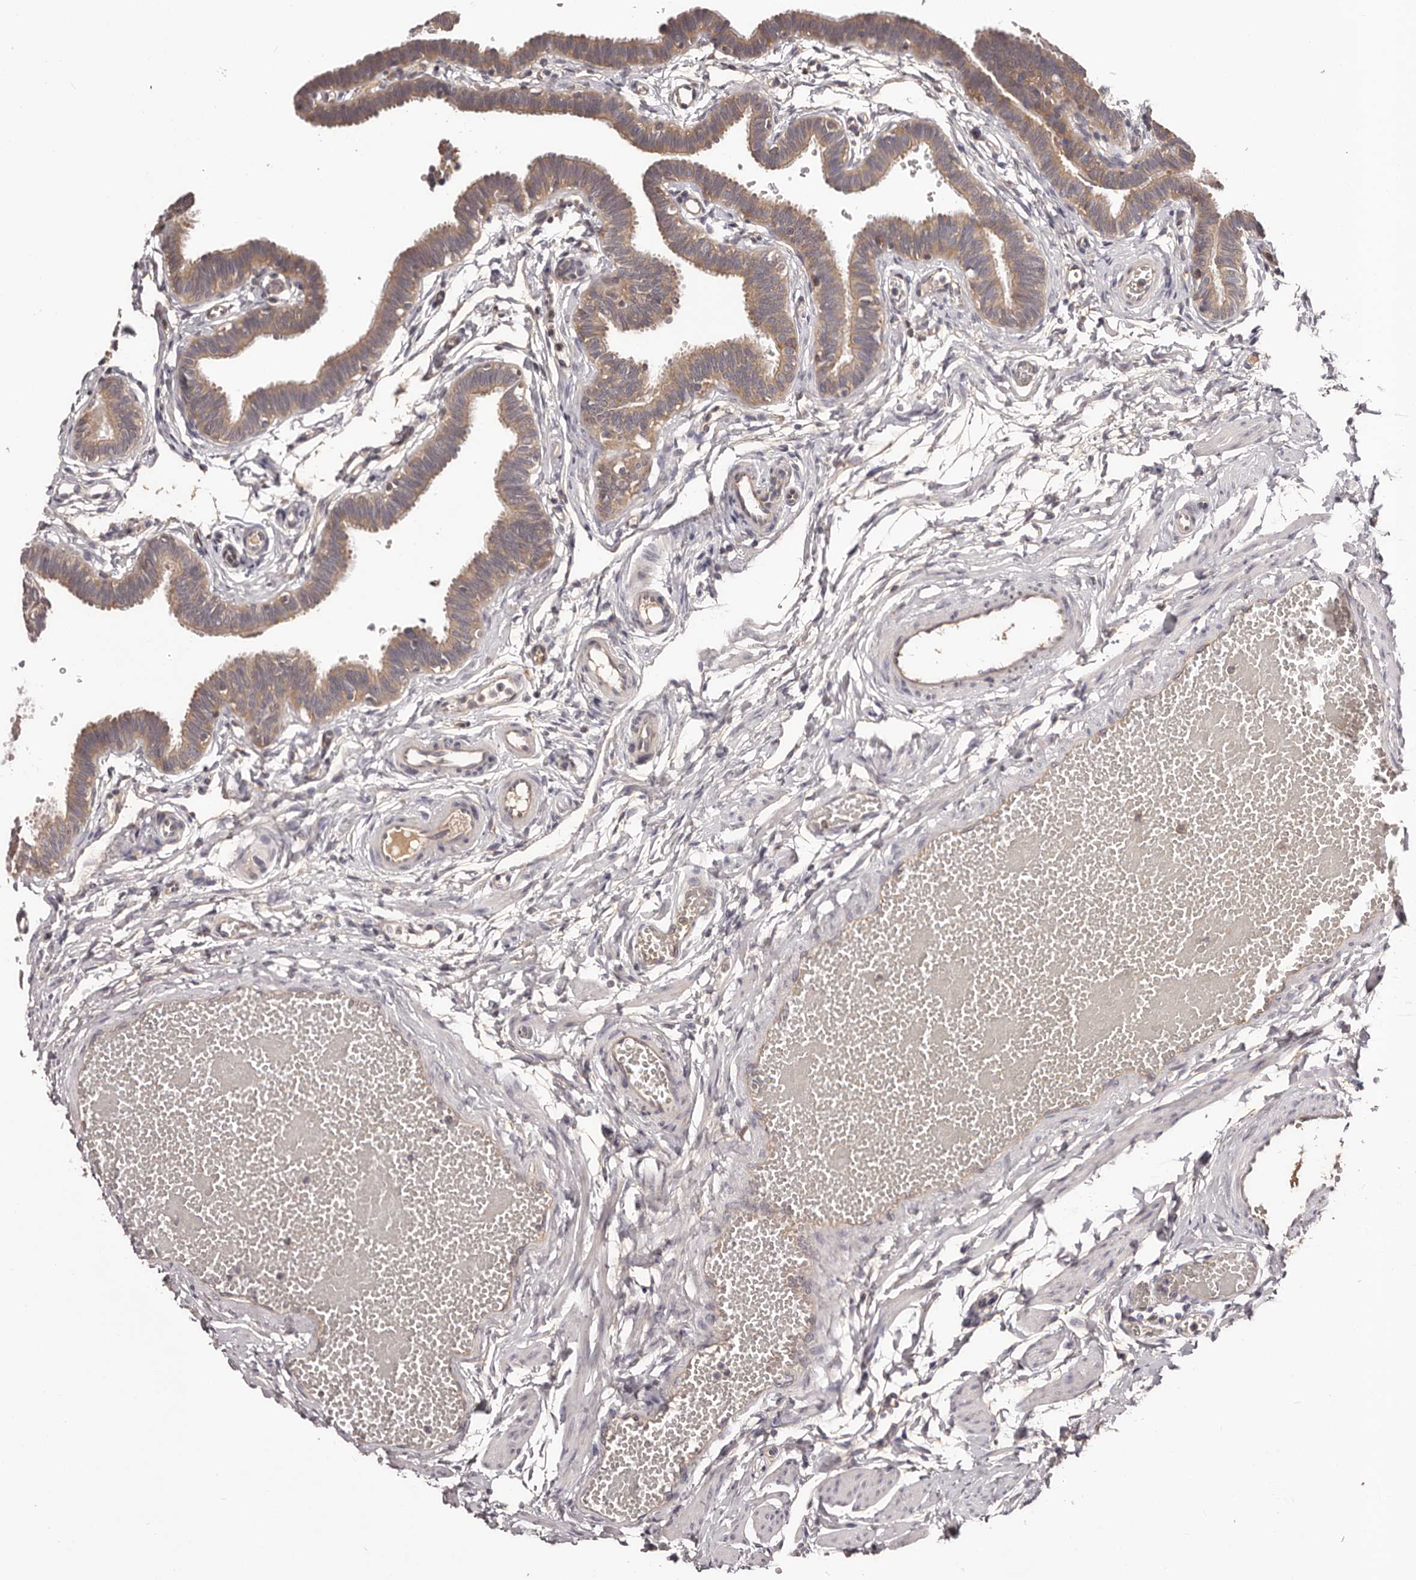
{"staining": {"intensity": "moderate", "quantity": ">75%", "location": "cytoplasmic/membranous"}, "tissue": "fallopian tube", "cell_type": "Glandular cells", "image_type": "normal", "snomed": [{"axis": "morphology", "description": "Normal tissue, NOS"}, {"axis": "topography", "description": "Fallopian tube"}, {"axis": "topography", "description": "Ovary"}], "caption": "Protein analysis of benign fallopian tube reveals moderate cytoplasmic/membranous expression in approximately >75% of glandular cells.", "gene": "LTV1", "patient": {"sex": "female", "age": 23}}